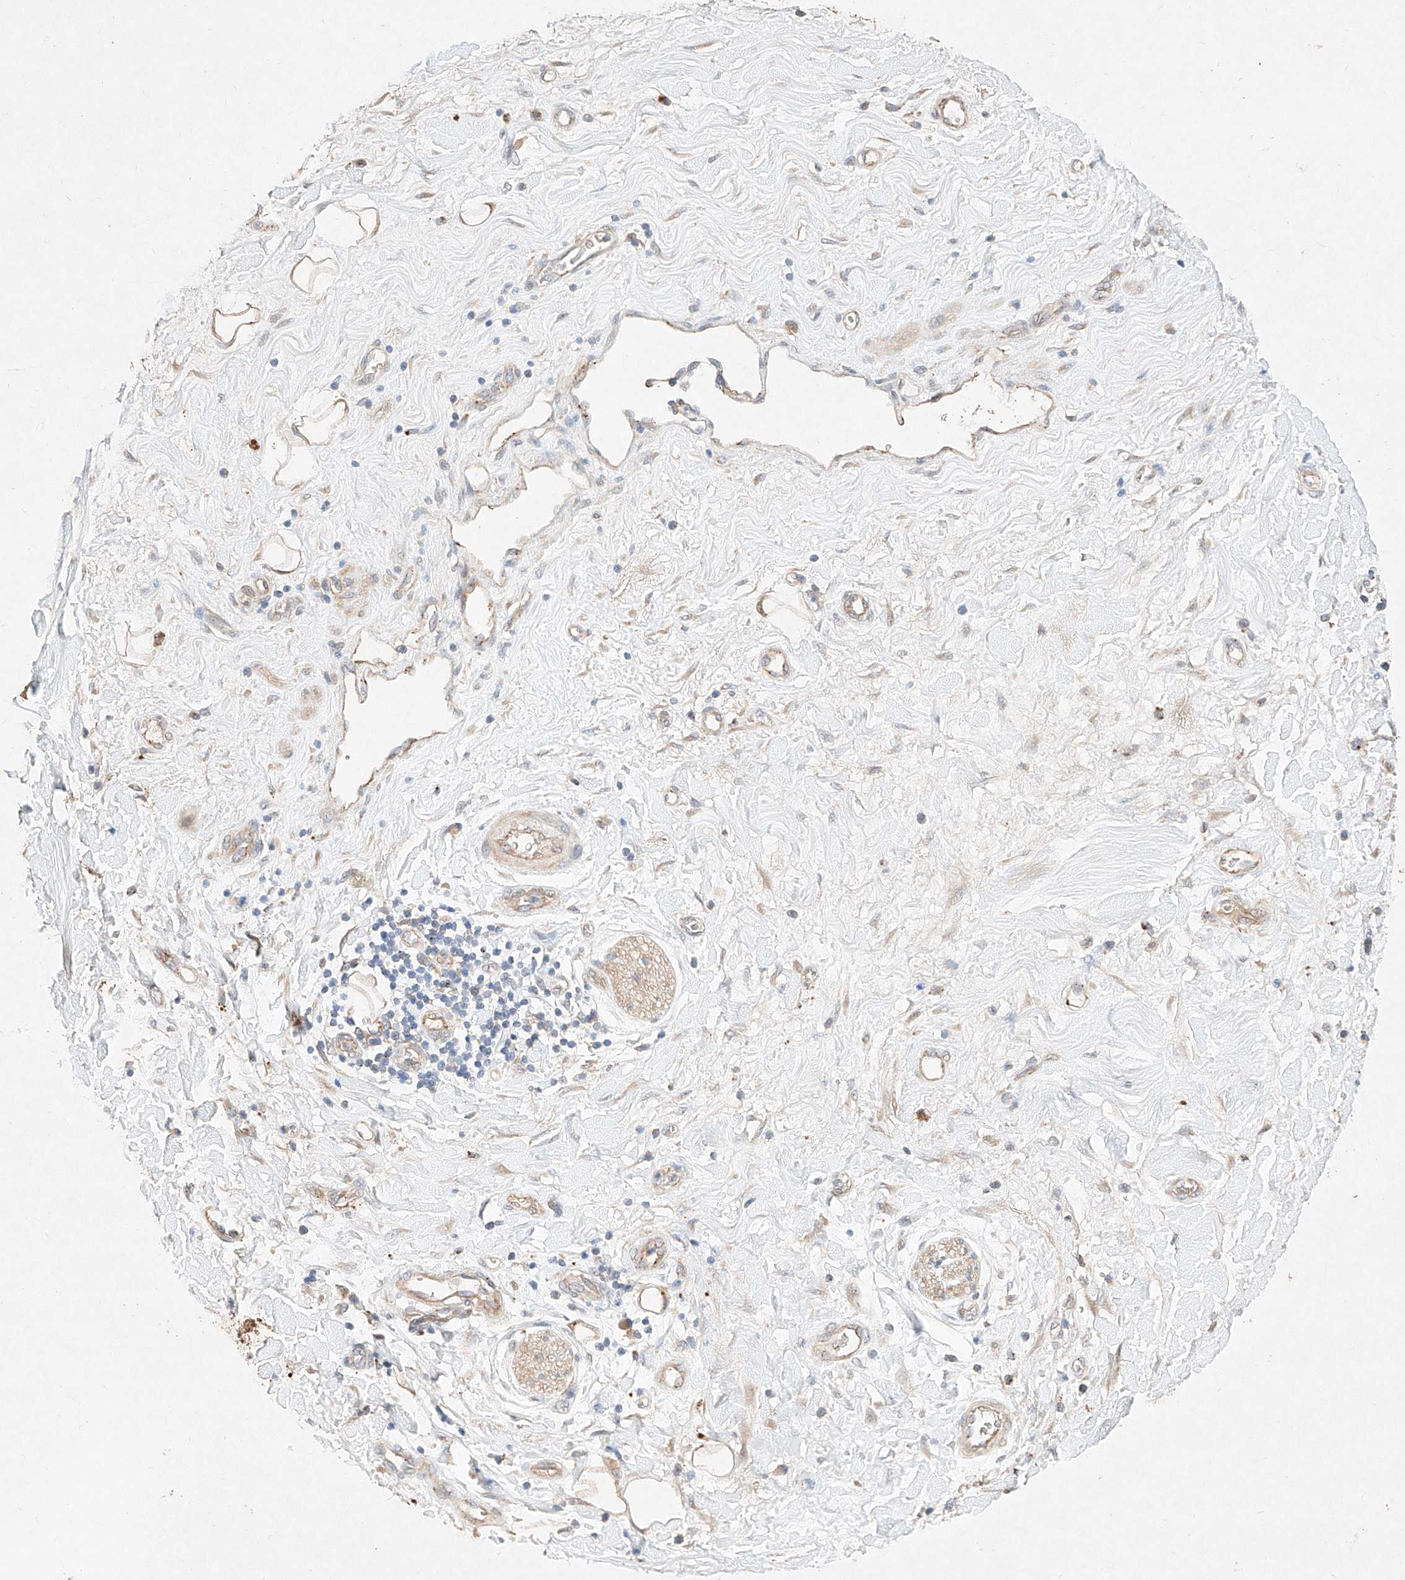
{"staining": {"intensity": "weak", "quantity": ">75%", "location": "cytoplasmic/membranous"}, "tissue": "adipose tissue", "cell_type": "Adipocytes", "image_type": "normal", "snomed": [{"axis": "morphology", "description": "Normal tissue, NOS"}, {"axis": "morphology", "description": "Adenocarcinoma, NOS"}, {"axis": "topography", "description": "Pancreas"}, {"axis": "topography", "description": "Peripheral nerve tissue"}], "caption": "A brown stain highlights weak cytoplasmic/membranous staining of a protein in adipocytes of unremarkable adipose tissue.", "gene": "C6orf62", "patient": {"sex": "male", "age": 59}}